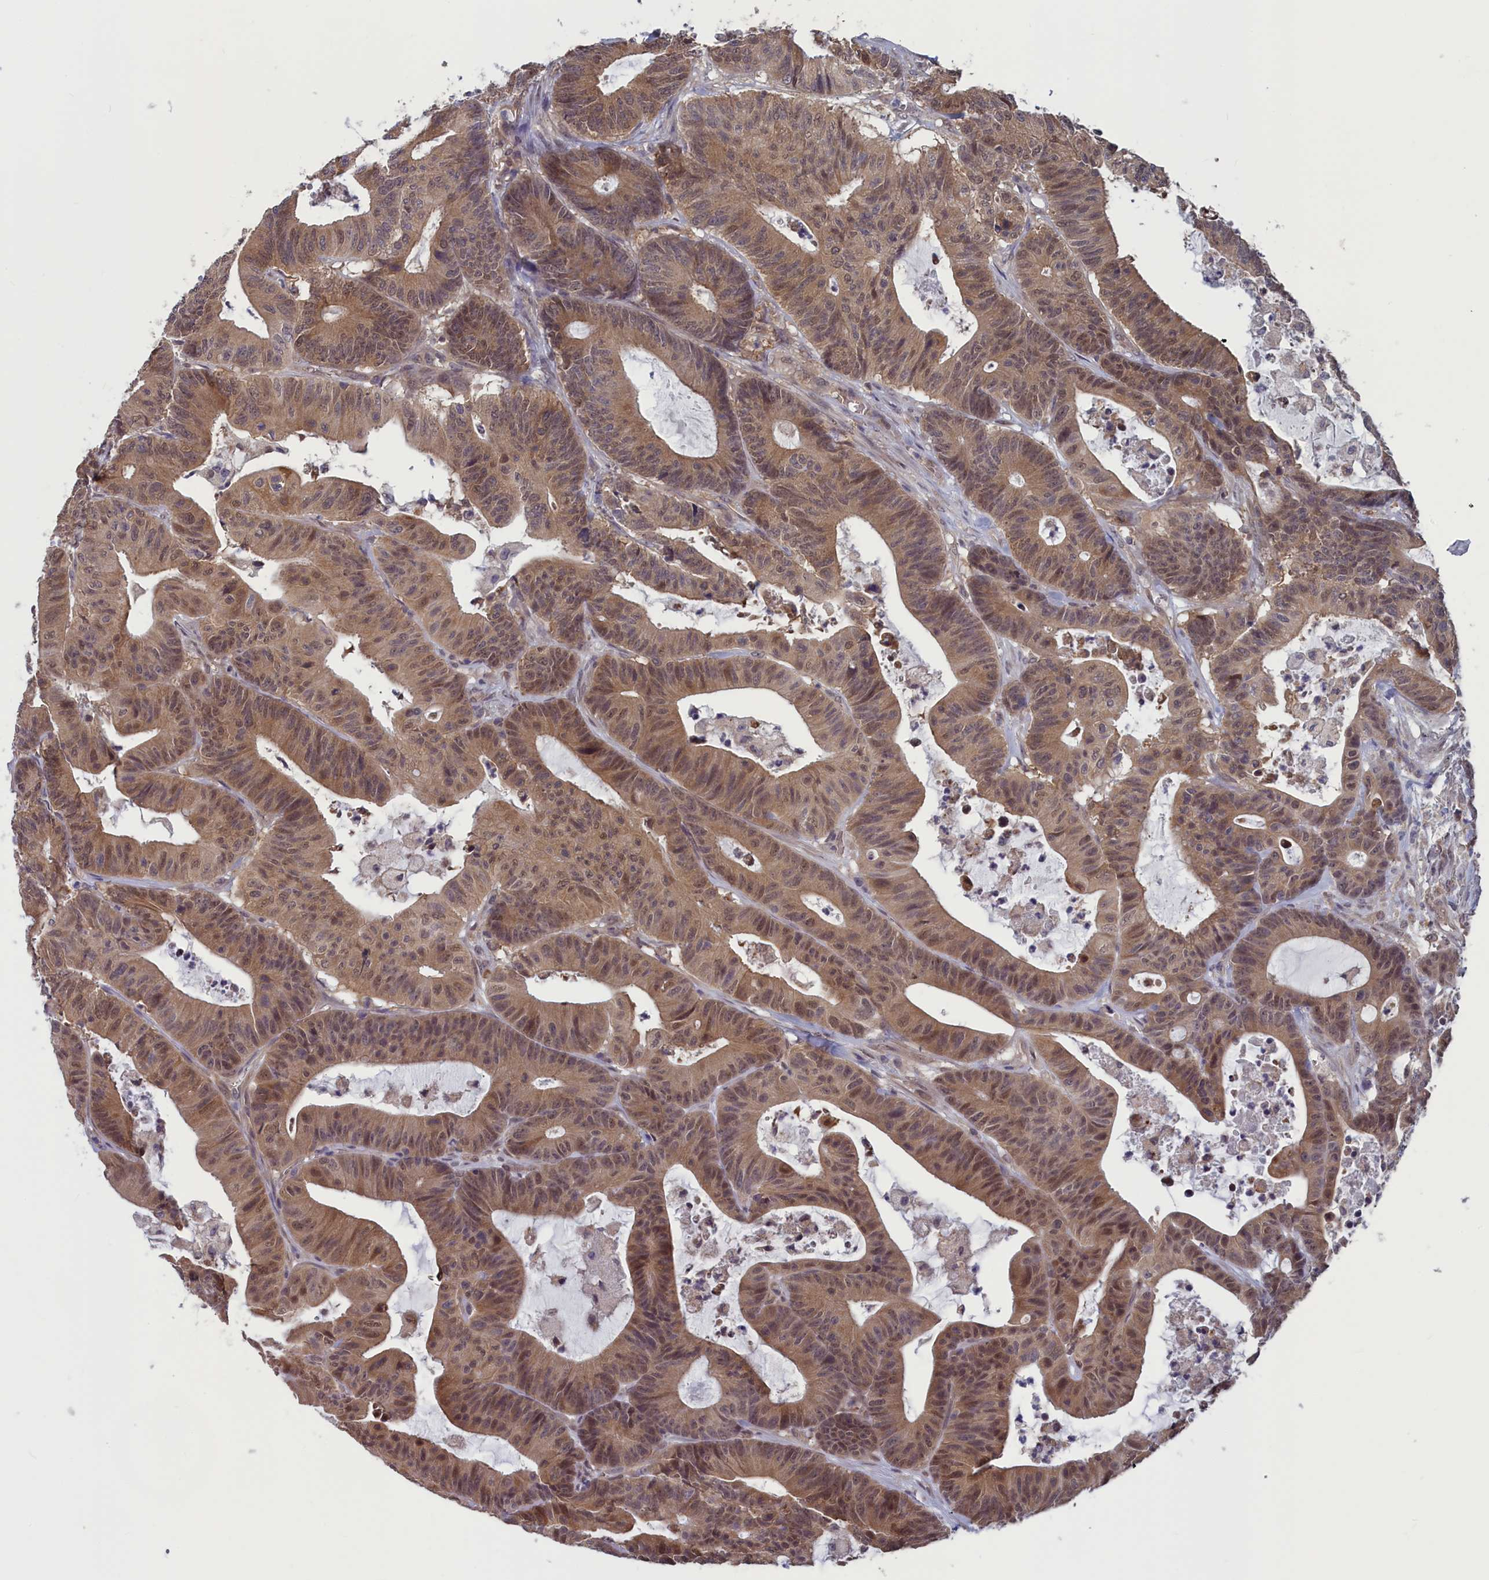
{"staining": {"intensity": "moderate", "quantity": ">75%", "location": "cytoplasmic/membranous,nuclear"}, "tissue": "colorectal cancer", "cell_type": "Tumor cells", "image_type": "cancer", "snomed": [{"axis": "morphology", "description": "Adenocarcinoma, NOS"}, {"axis": "topography", "description": "Colon"}], "caption": "Tumor cells exhibit moderate cytoplasmic/membranous and nuclear staining in about >75% of cells in colorectal cancer. (Brightfield microscopy of DAB IHC at high magnification).", "gene": "MRI1", "patient": {"sex": "female", "age": 84}}